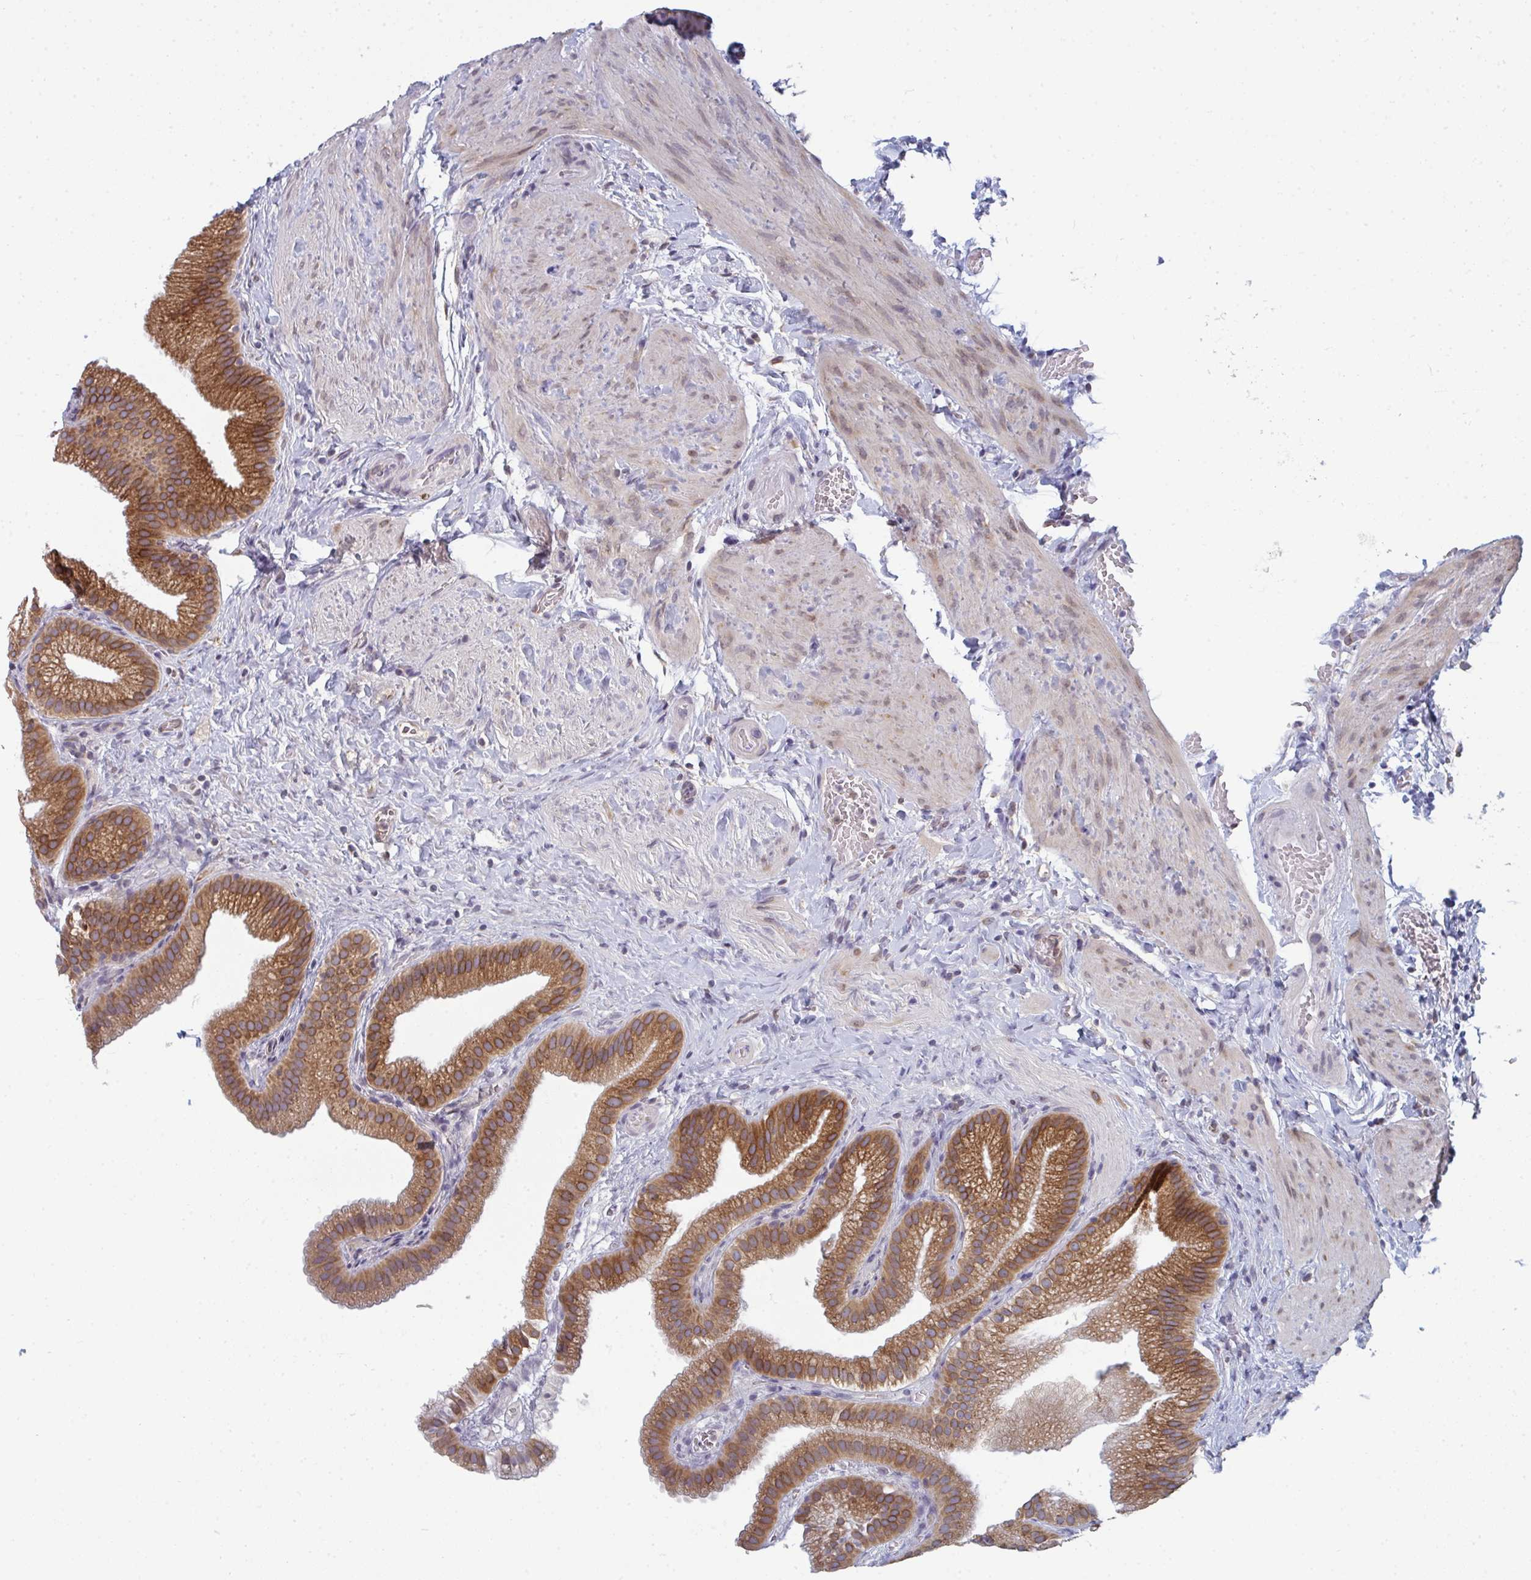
{"staining": {"intensity": "moderate", "quantity": ">75%", "location": "cytoplasmic/membranous"}, "tissue": "gallbladder", "cell_type": "Glandular cells", "image_type": "normal", "snomed": [{"axis": "morphology", "description": "Normal tissue, NOS"}, {"axis": "topography", "description": "Gallbladder"}], "caption": "An immunohistochemistry (IHC) micrograph of benign tissue is shown. Protein staining in brown labels moderate cytoplasmic/membranous positivity in gallbladder within glandular cells.", "gene": "LYSMD4", "patient": {"sex": "female", "age": 63}}